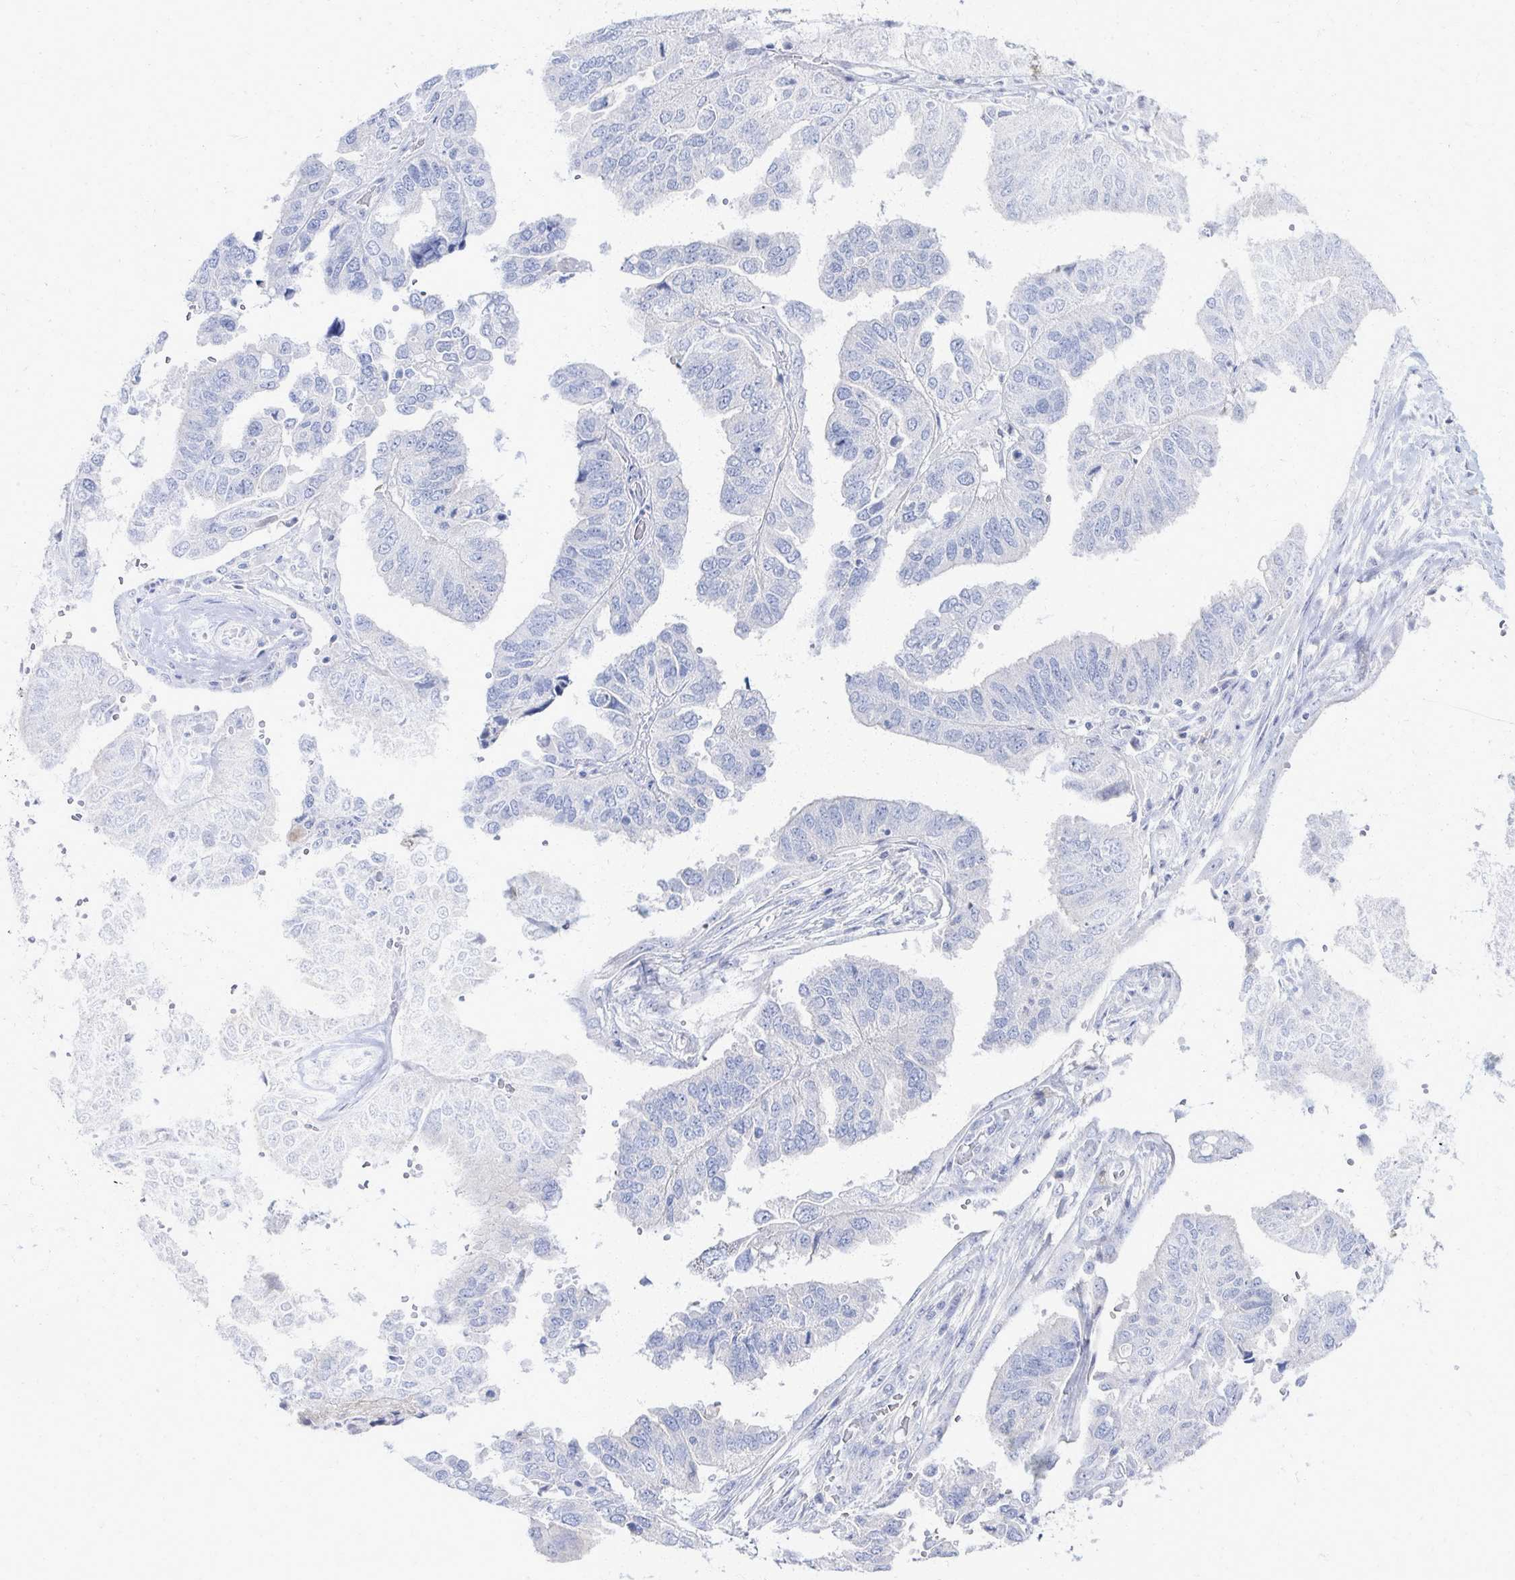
{"staining": {"intensity": "negative", "quantity": "none", "location": "none"}, "tissue": "ovarian cancer", "cell_type": "Tumor cells", "image_type": "cancer", "snomed": [{"axis": "morphology", "description": "Cystadenocarcinoma, serous, NOS"}, {"axis": "topography", "description": "Ovary"}], "caption": "Serous cystadenocarcinoma (ovarian) was stained to show a protein in brown. There is no significant expression in tumor cells.", "gene": "PRR20A", "patient": {"sex": "female", "age": 79}}